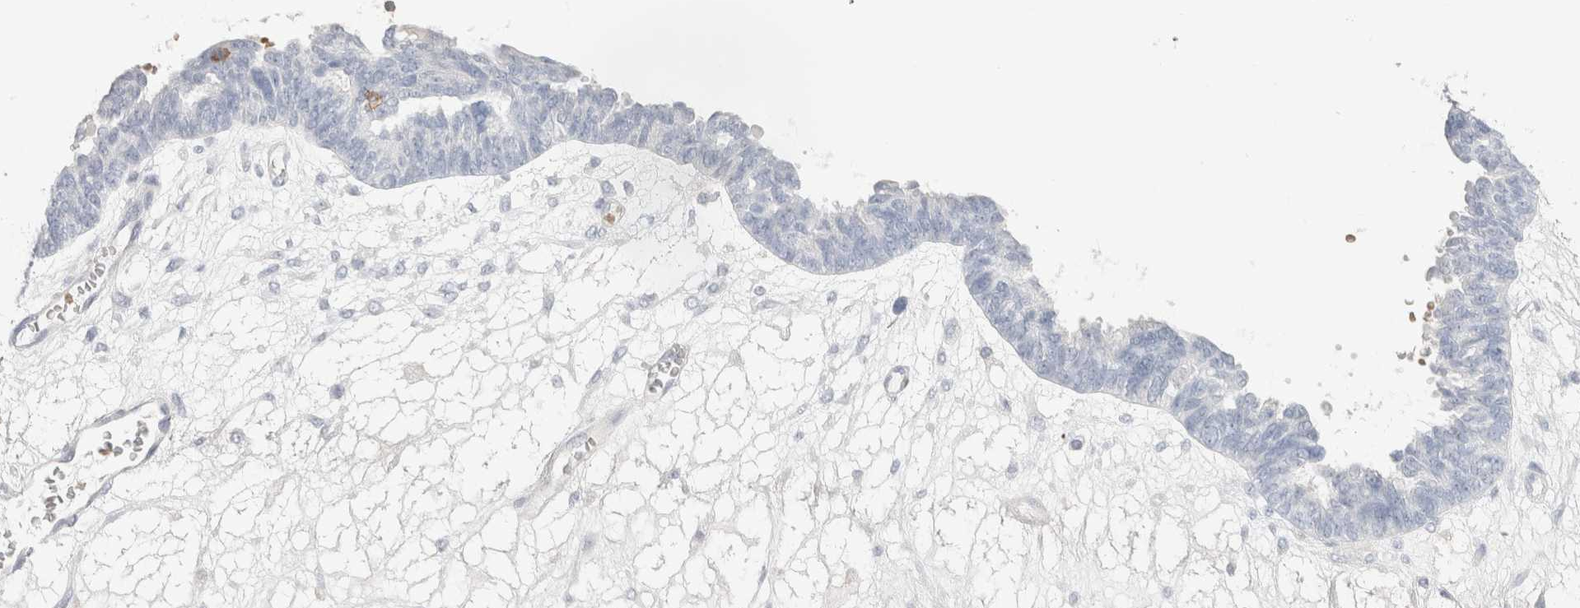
{"staining": {"intensity": "negative", "quantity": "none", "location": "none"}, "tissue": "ovarian cancer", "cell_type": "Tumor cells", "image_type": "cancer", "snomed": [{"axis": "morphology", "description": "Cystadenocarcinoma, serous, NOS"}, {"axis": "topography", "description": "Ovary"}], "caption": "The micrograph reveals no staining of tumor cells in ovarian cancer (serous cystadenocarcinoma).", "gene": "CD38", "patient": {"sex": "female", "age": 79}}